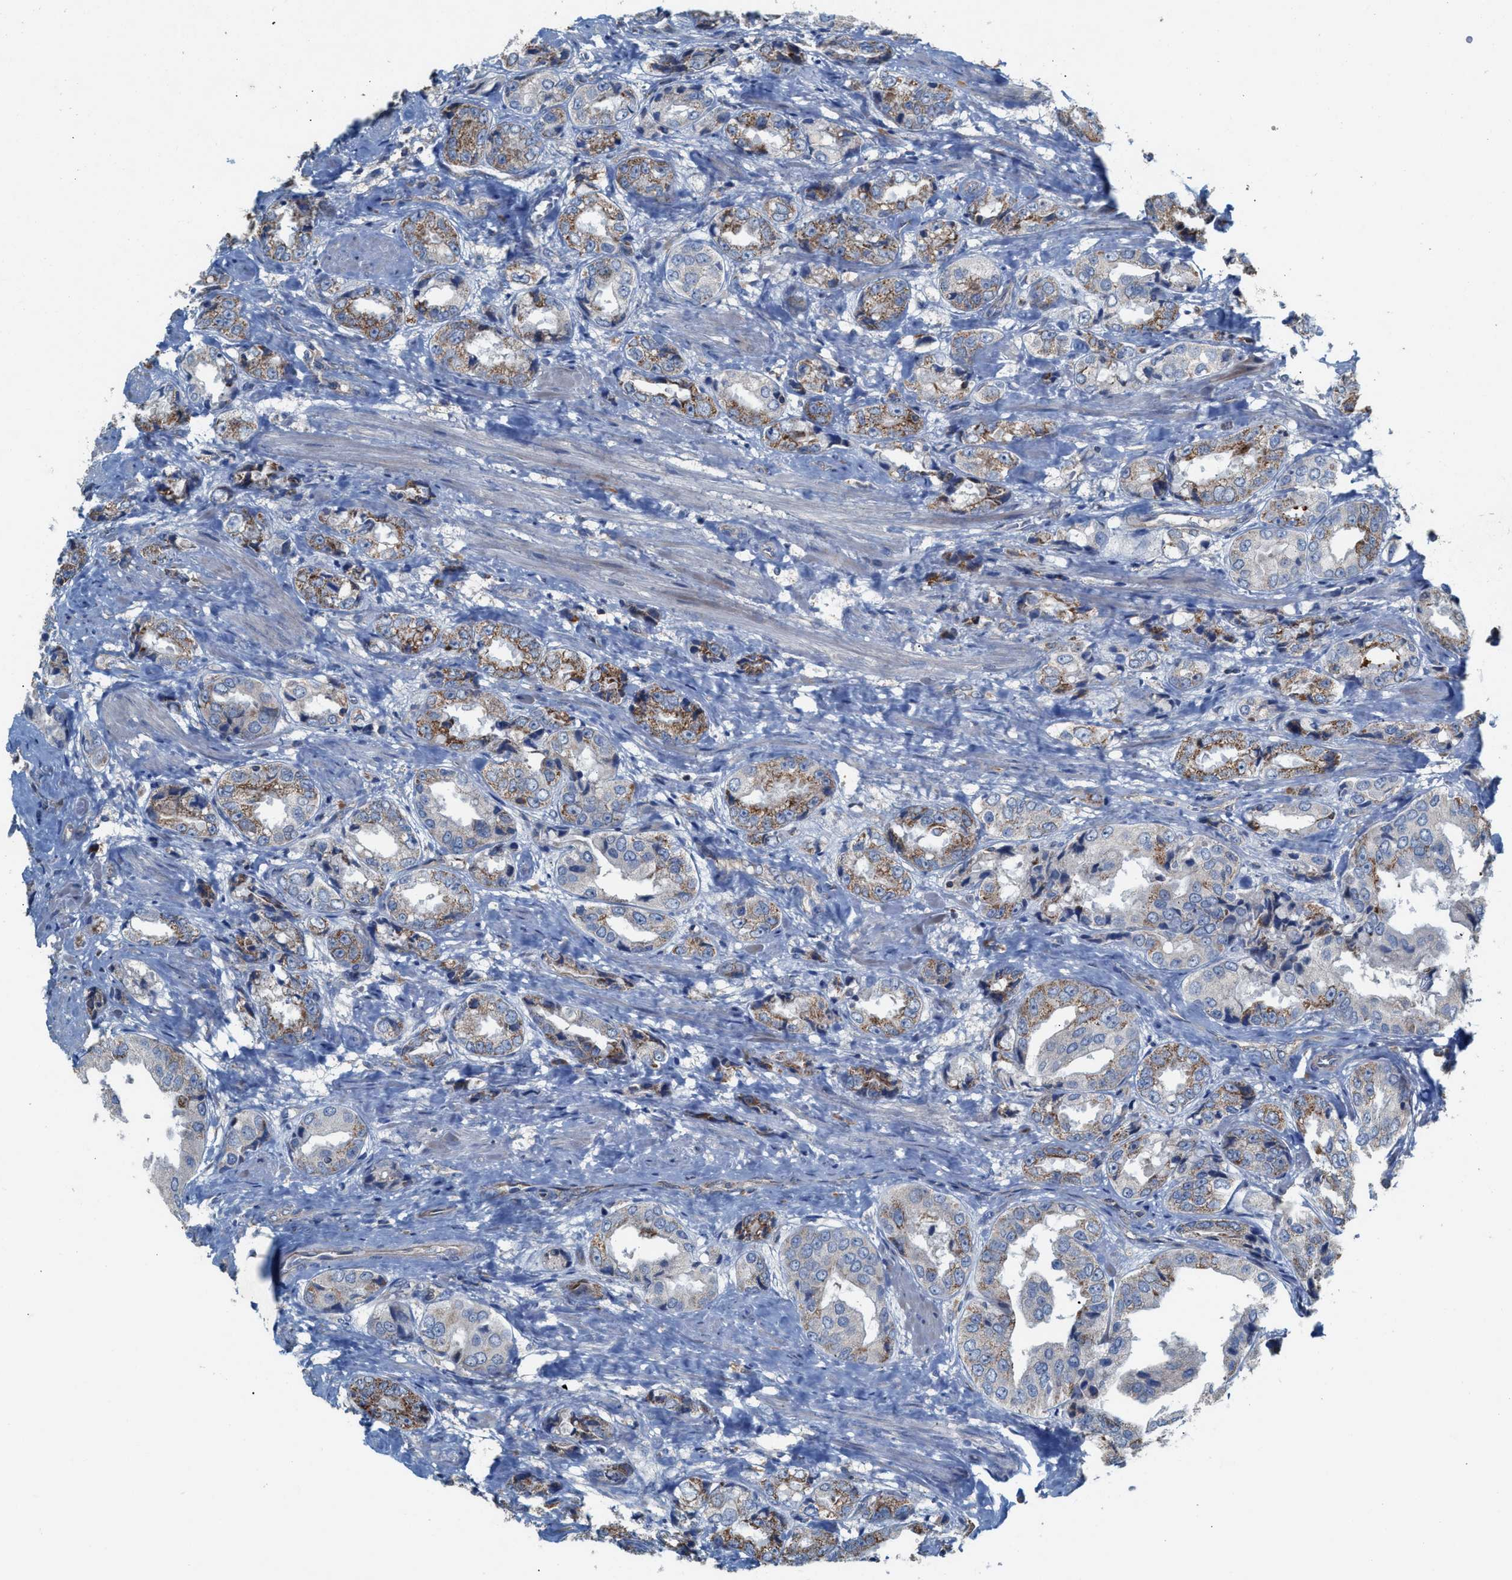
{"staining": {"intensity": "moderate", "quantity": "25%-75%", "location": "cytoplasmic/membranous"}, "tissue": "prostate cancer", "cell_type": "Tumor cells", "image_type": "cancer", "snomed": [{"axis": "morphology", "description": "Adenocarcinoma, High grade"}, {"axis": "topography", "description": "Prostate"}], "caption": "Immunohistochemical staining of human prostate cancer displays moderate cytoplasmic/membranous protein positivity in about 25%-75% of tumor cells.", "gene": "MRM1", "patient": {"sex": "male", "age": 61}}